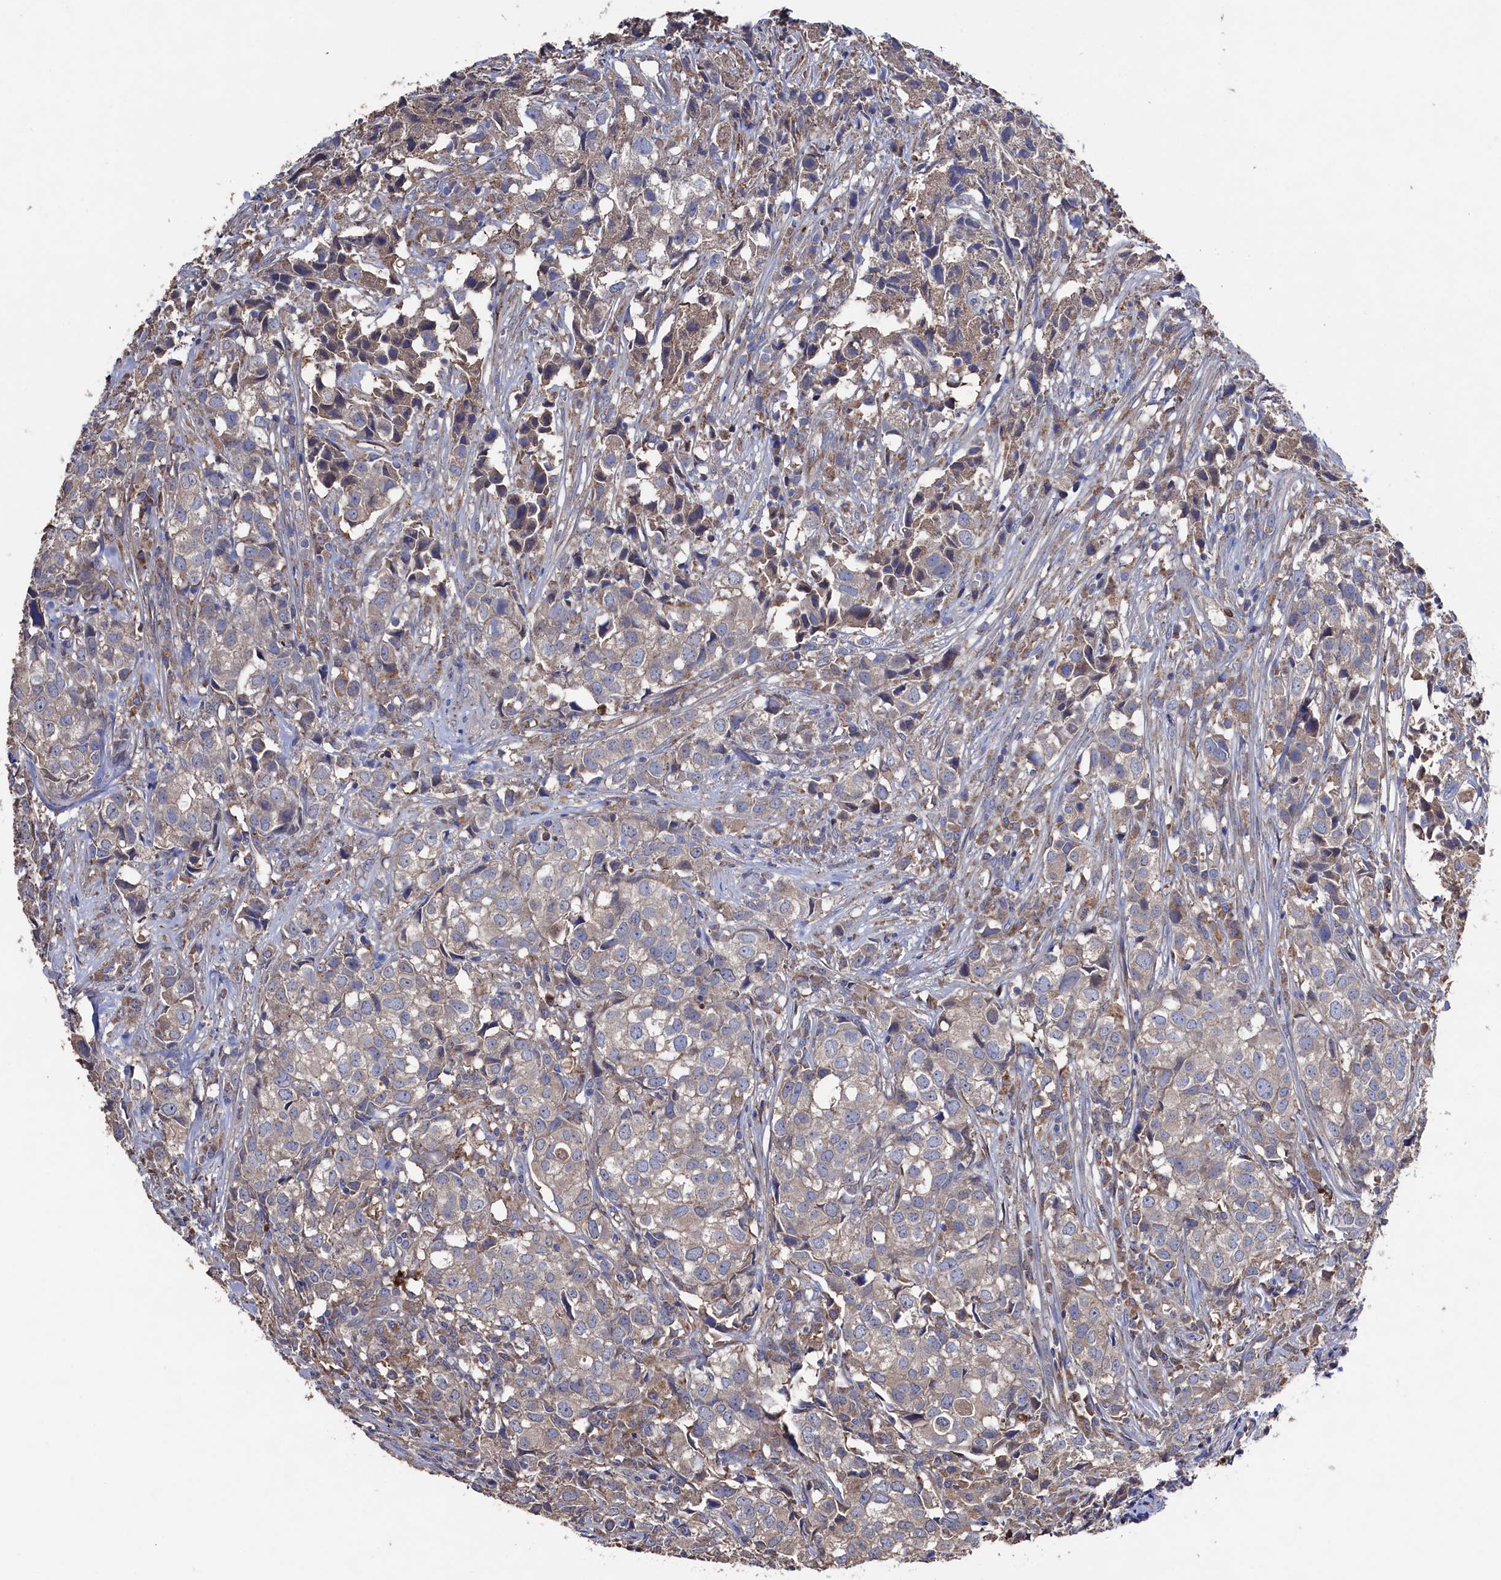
{"staining": {"intensity": "weak", "quantity": ">75%", "location": "cytoplasmic/membranous"}, "tissue": "urothelial cancer", "cell_type": "Tumor cells", "image_type": "cancer", "snomed": [{"axis": "morphology", "description": "Urothelial carcinoma, High grade"}, {"axis": "topography", "description": "Urinary bladder"}], "caption": "Urothelial cancer stained with a brown dye demonstrates weak cytoplasmic/membranous positive staining in approximately >75% of tumor cells.", "gene": "TK2", "patient": {"sex": "female", "age": 75}}